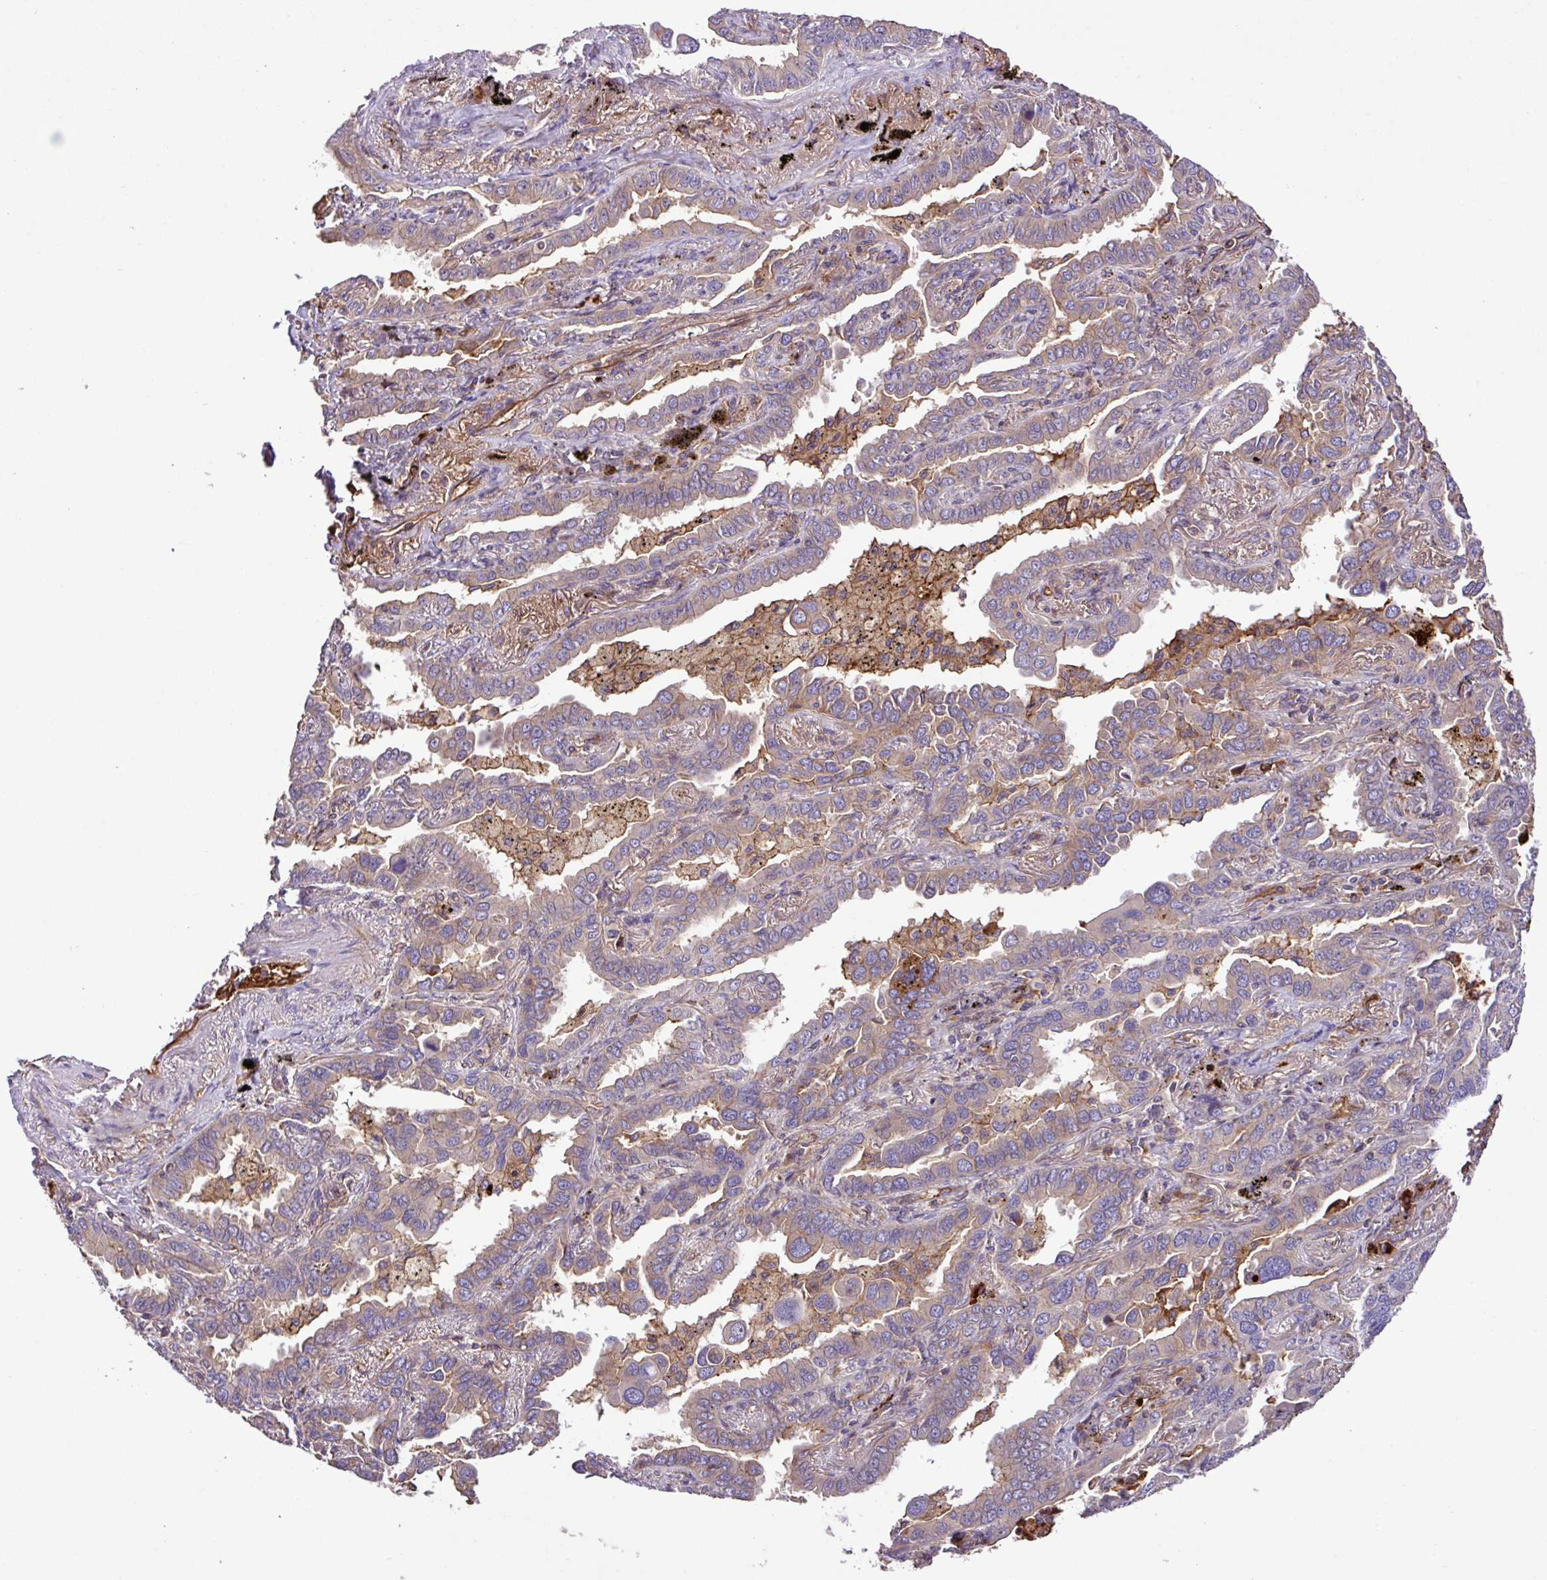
{"staining": {"intensity": "moderate", "quantity": "25%-75%", "location": "cytoplasmic/membranous"}, "tissue": "lung cancer", "cell_type": "Tumor cells", "image_type": "cancer", "snomed": [{"axis": "morphology", "description": "Adenocarcinoma, NOS"}, {"axis": "topography", "description": "Lung"}], "caption": "Immunohistochemical staining of human lung cancer demonstrates medium levels of moderate cytoplasmic/membranous protein expression in about 25%-75% of tumor cells. Nuclei are stained in blue.", "gene": "ZNF266", "patient": {"sex": "male", "age": 67}}